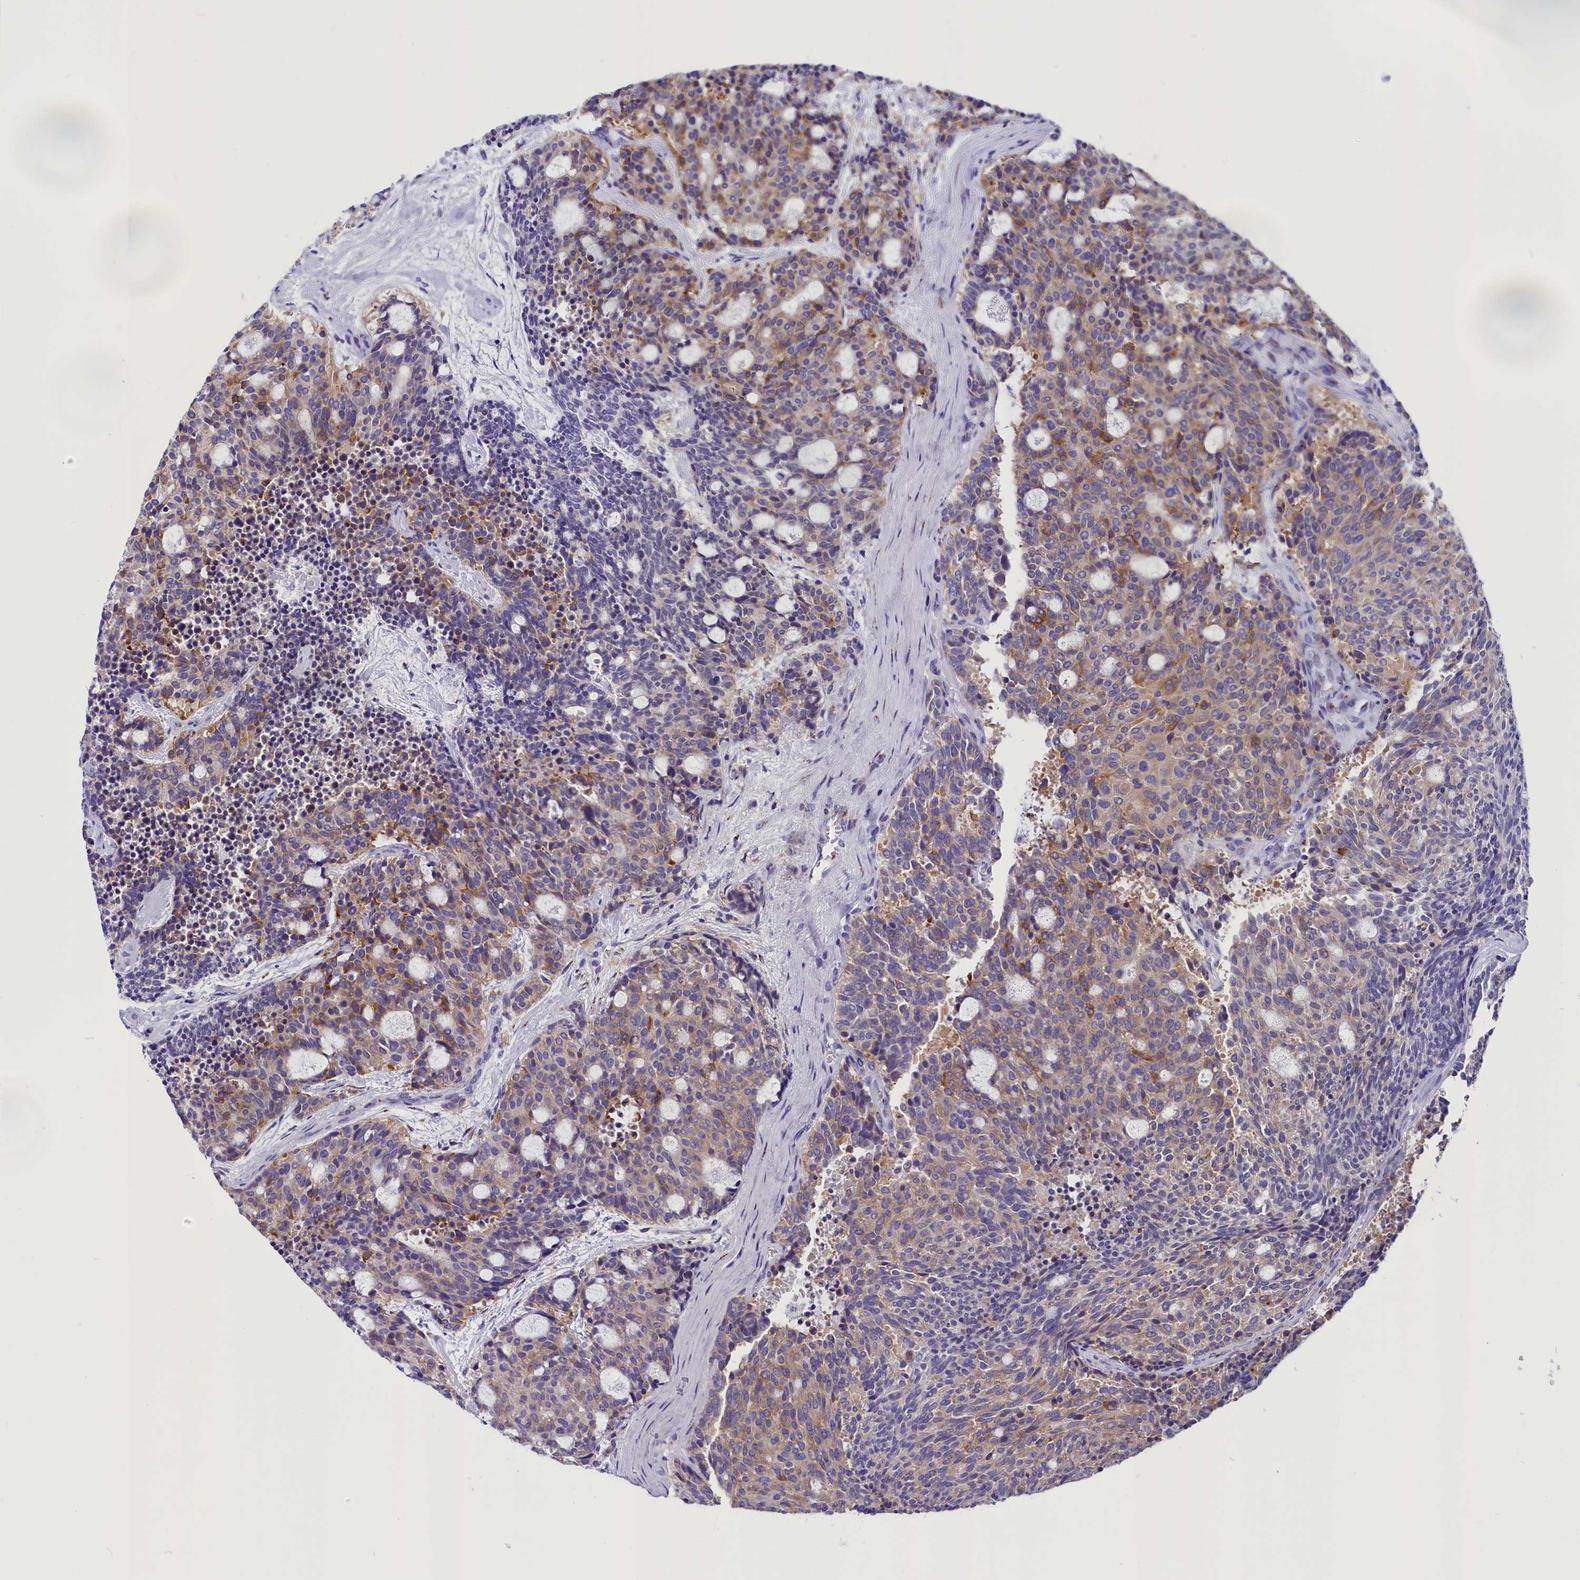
{"staining": {"intensity": "moderate", "quantity": ">75%", "location": "cytoplasmic/membranous"}, "tissue": "carcinoid", "cell_type": "Tumor cells", "image_type": "cancer", "snomed": [{"axis": "morphology", "description": "Carcinoid, malignant, NOS"}, {"axis": "topography", "description": "Pancreas"}], "caption": "IHC staining of carcinoid, which shows medium levels of moderate cytoplasmic/membranous staining in approximately >75% of tumor cells indicating moderate cytoplasmic/membranous protein staining. The staining was performed using DAB (brown) for protein detection and nuclei were counterstained in hematoxylin (blue).", "gene": "AP3B2", "patient": {"sex": "female", "age": 54}}